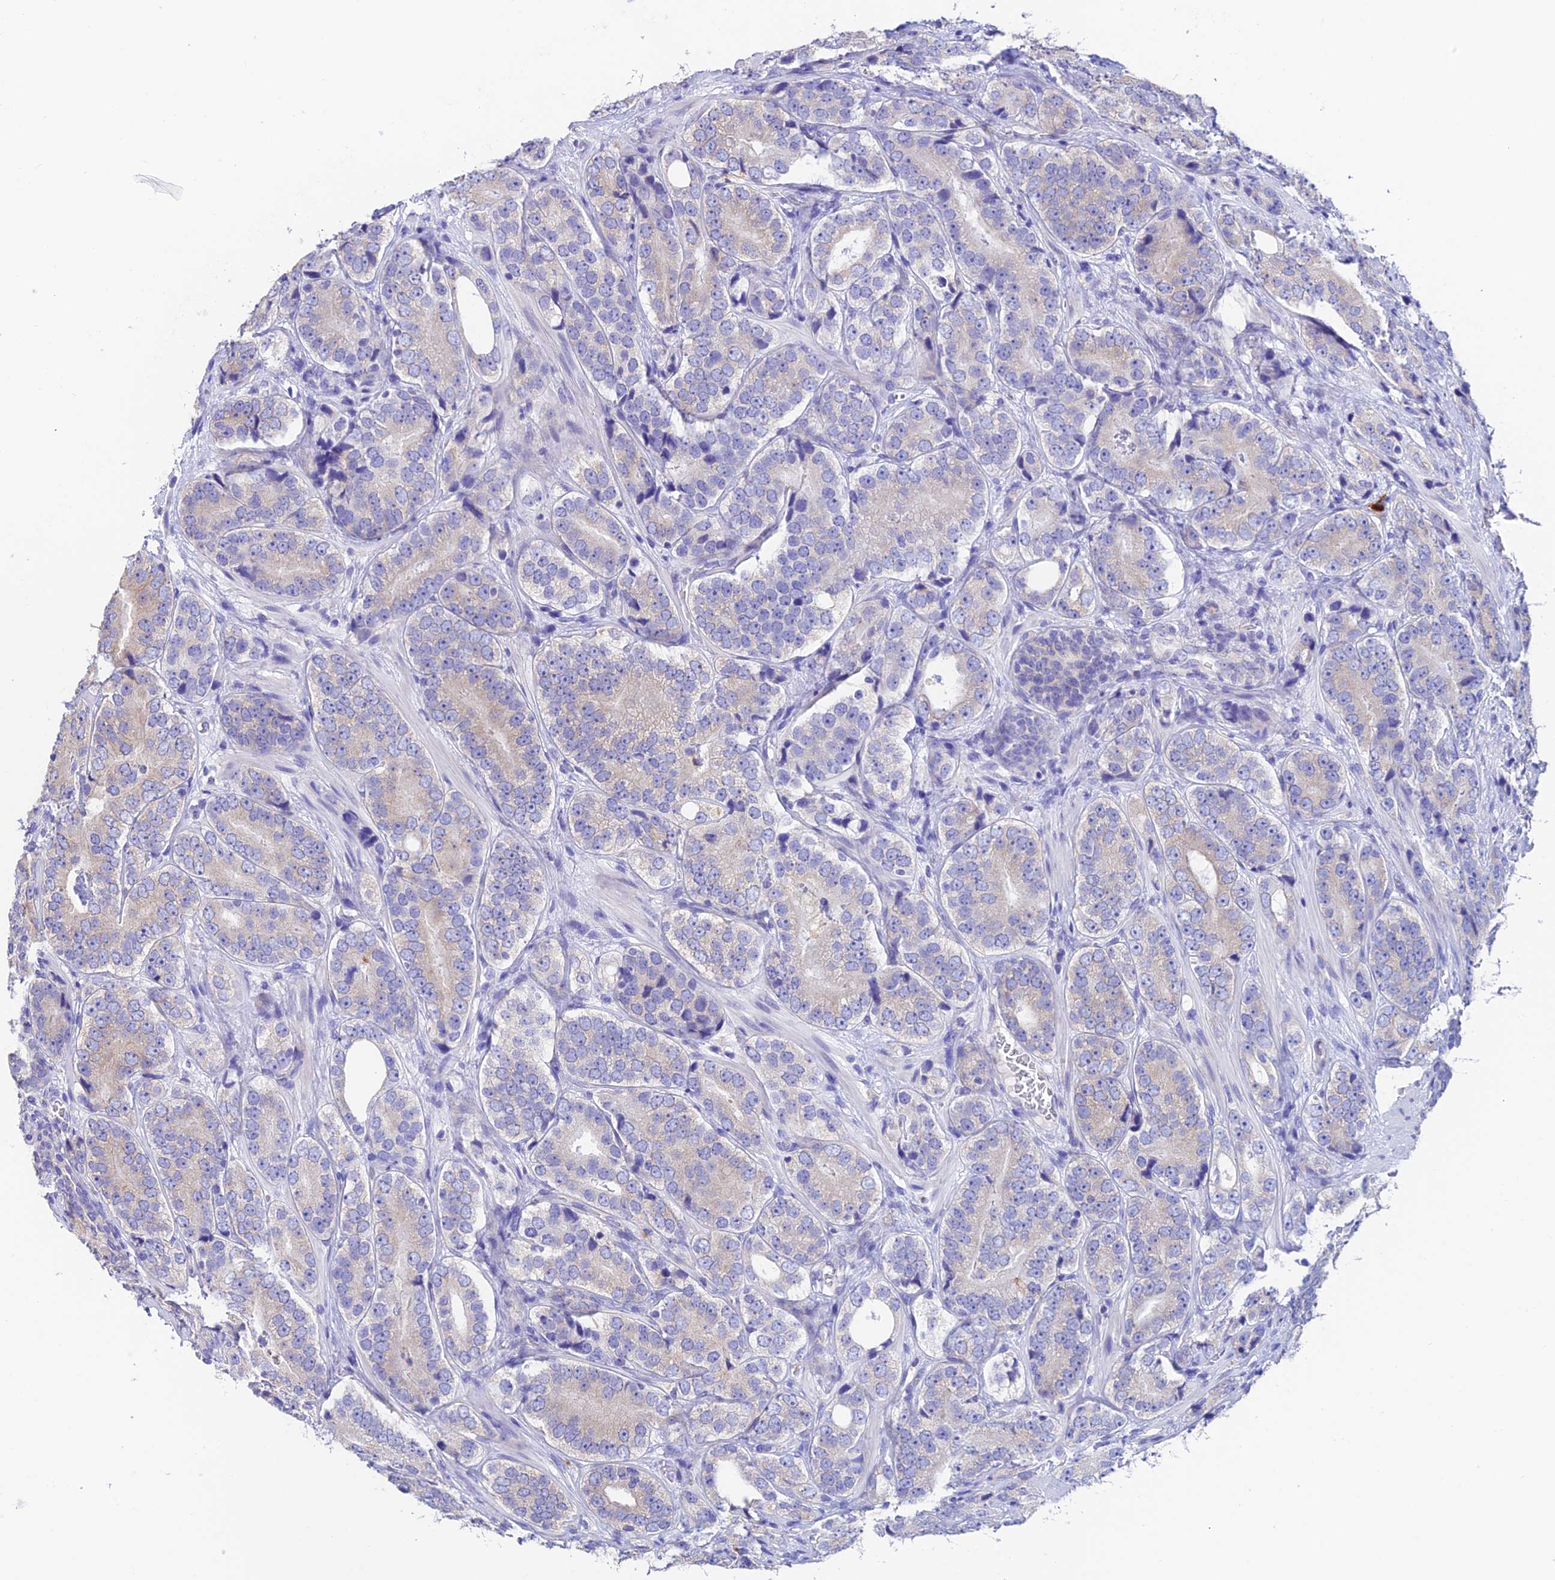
{"staining": {"intensity": "negative", "quantity": "none", "location": "none"}, "tissue": "prostate cancer", "cell_type": "Tumor cells", "image_type": "cancer", "snomed": [{"axis": "morphology", "description": "Adenocarcinoma, High grade"}, {"axis": "topography", "description": "Prostate"}], "caption": "Histopathology image shows no protein expression in tumor cells of prostate cancer tissue.", "gene": "EMC3", "patient": {"sex": "male", "age": 56}}